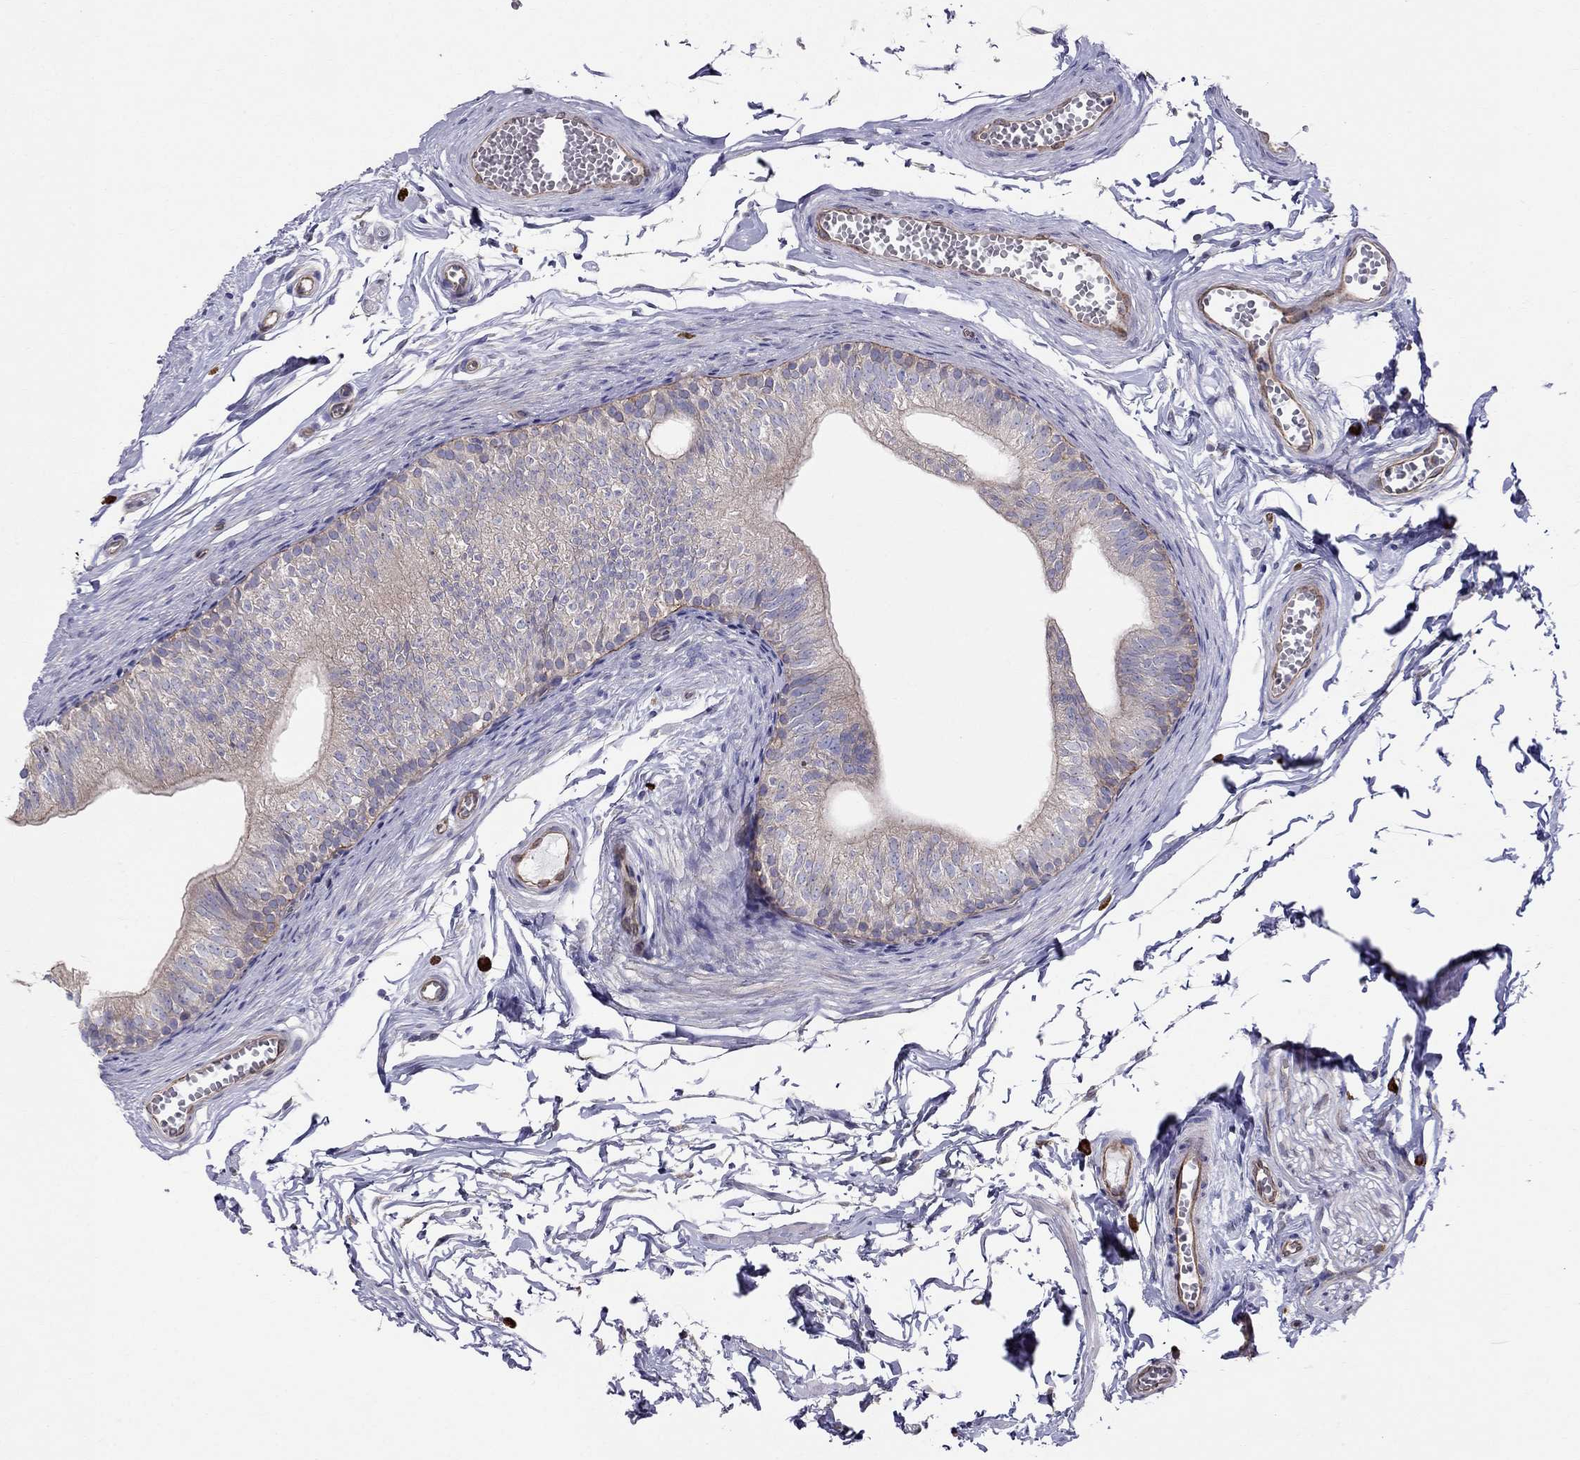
{"staining": {"intensity": "weak", "quantity": "25%-75%", "location": "cytoplasmic/membranous"}, "tissue": "epididymis", "cell_type": "Glandular cells", "image_type": "normal", "snomed": [{"axis": "morphology", "description": "Normal tissue, NOS"}, {"axis": "topography", "description": "Epididymis"}], "caption": "Immunohistochemistry (IHC) of normal epididymis reveals low levels of weak cytoplasmic/membranous expression in about 25%-75% of glandular cells.", "gene": "ENOX1", "patient": {"sex": "male", "age": 22}}